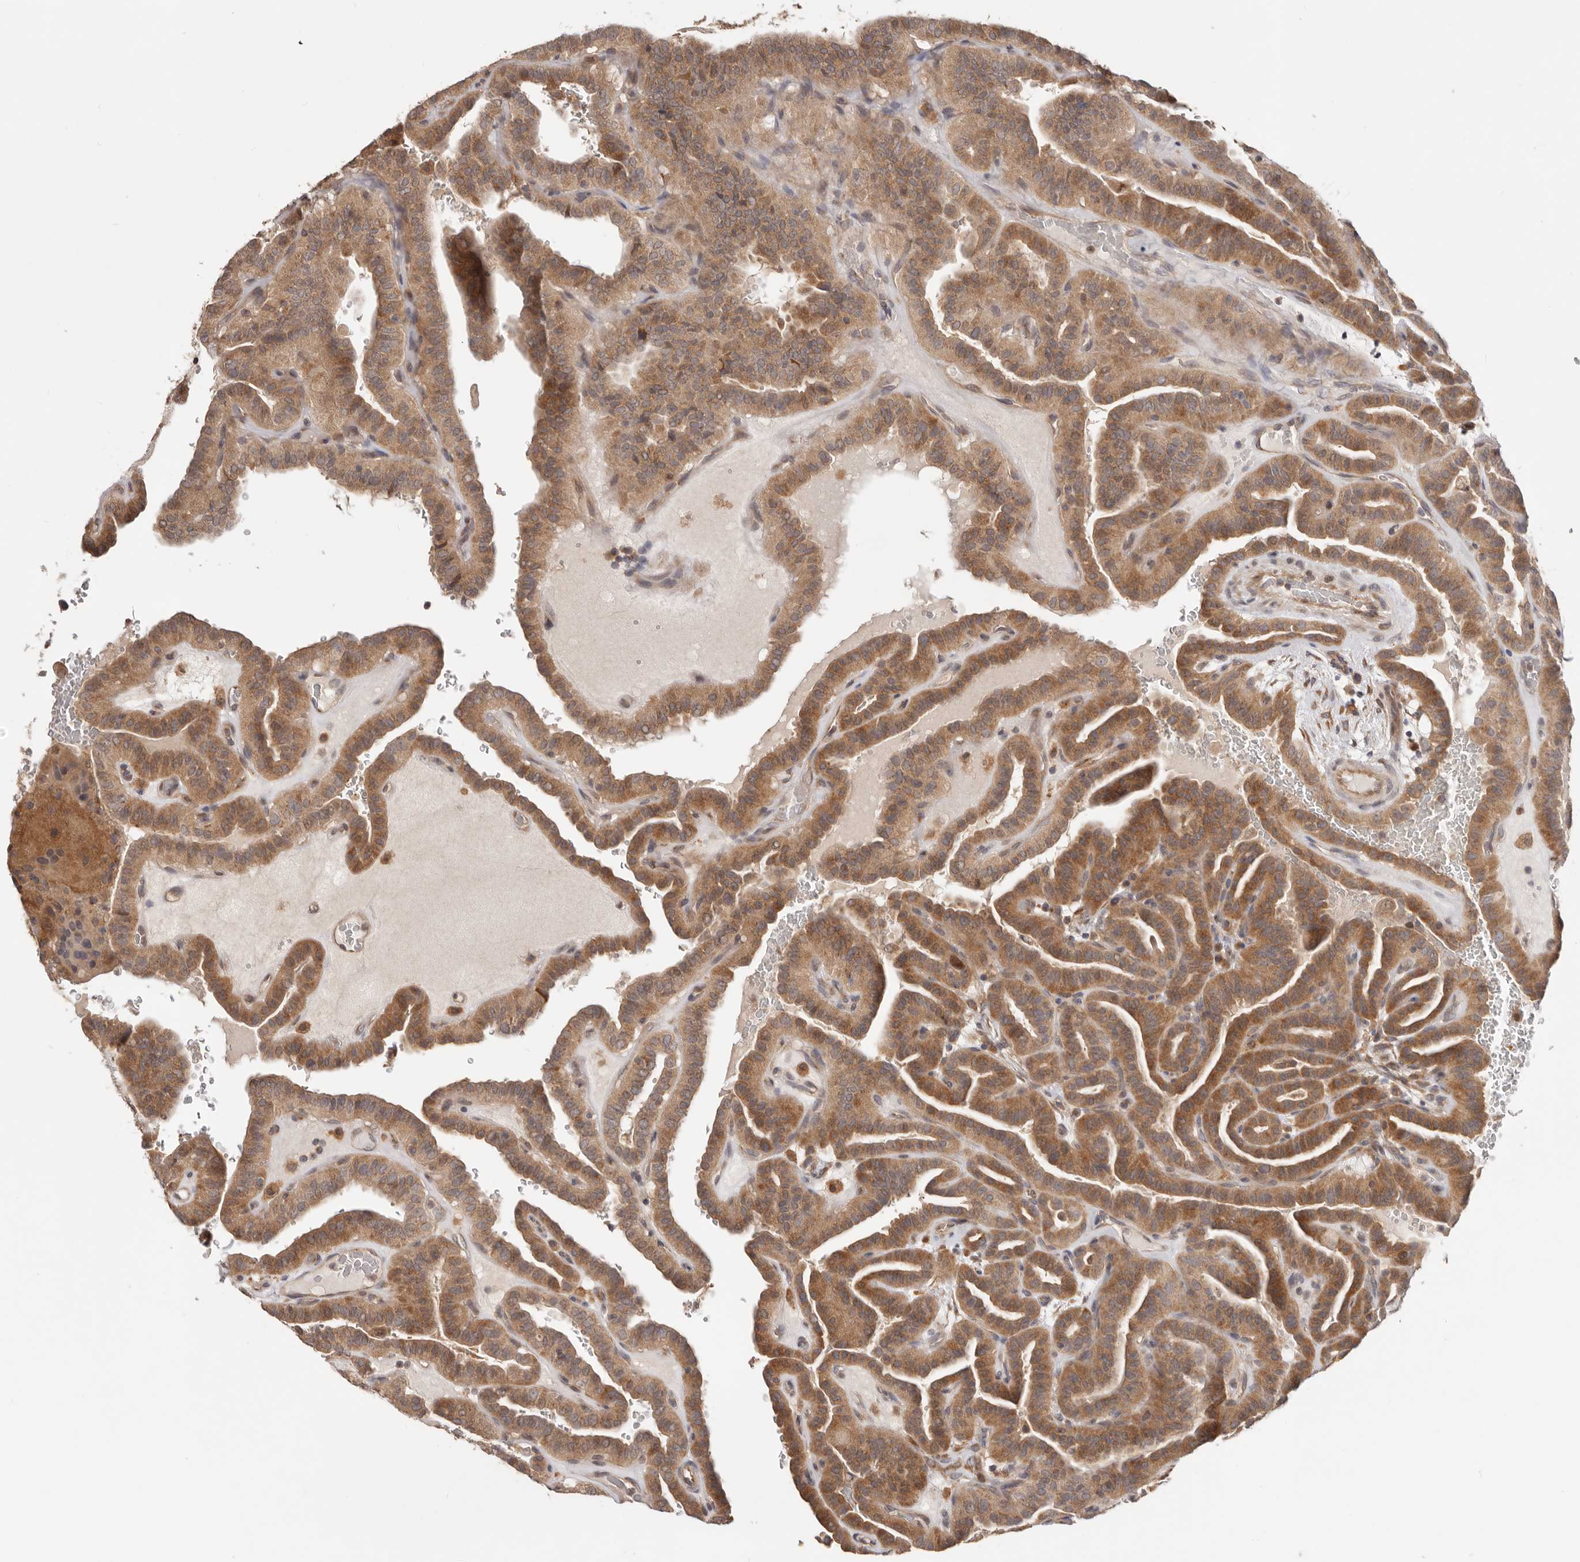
{"staining": {"intensity": "moderate", "quantity": ">75%", "location": "cytoplasmic/membranous"}, "tissue": "thyroid cancer", "cell_type": "Tumor cells", "image_type": "cancer", "snomed": [{"axis": "morphology", "description": "Papillary adenocarcinoma, NOS"}, {"axis": "topography", "description": "Thyroid gland"}], "caption": "Immunohistochemistry photomicrograph of thyroid cancer stained for a protein (brown), which reveals medium levels of moderate cytoplasmic/membranous expression in about >75% of tumor cells.", "gene": "LRP6", "patient": {"sex": "male", "age": 77}}